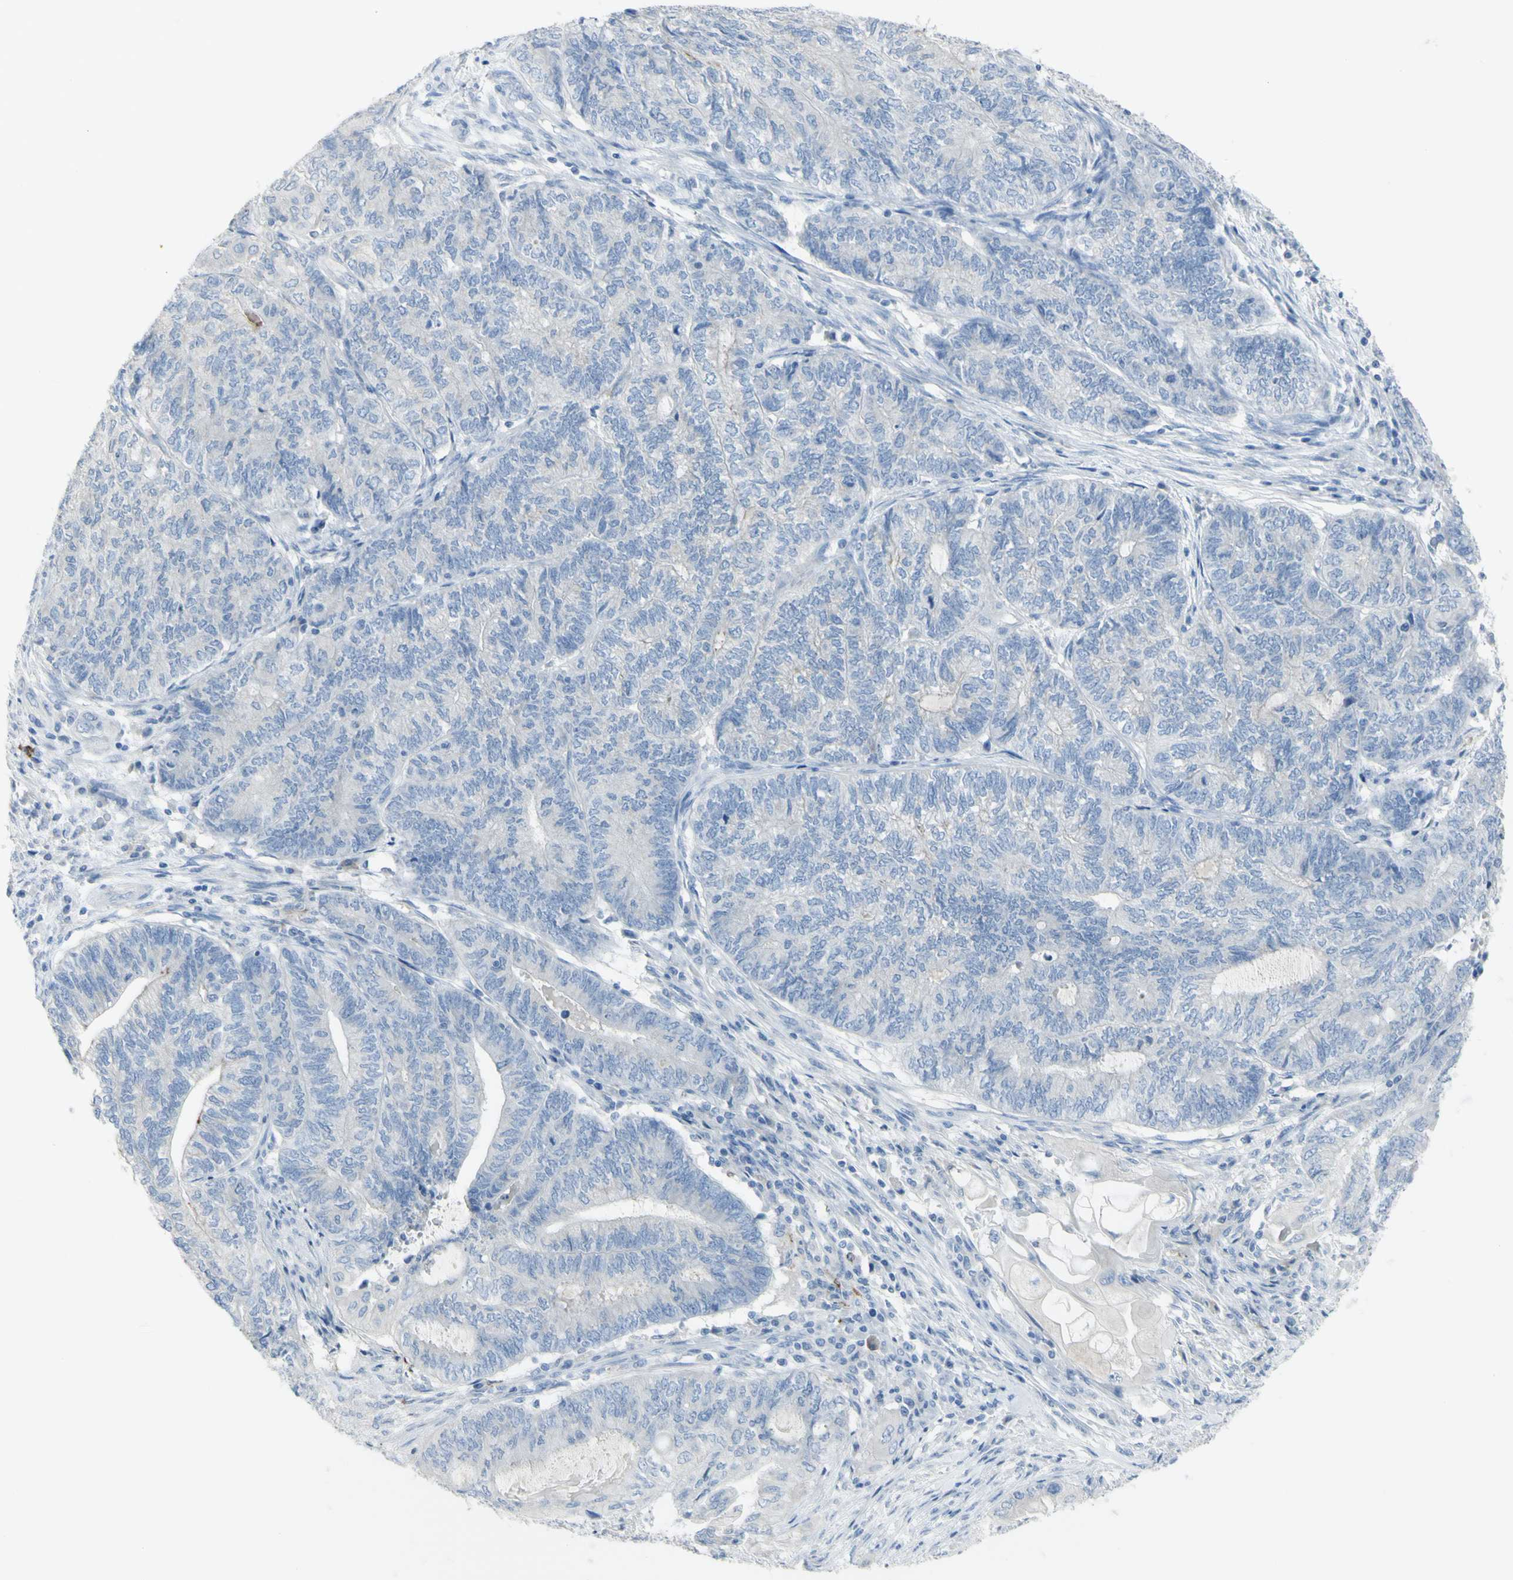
{"staining": {"intensity": "negative", "quantity": "none", "location": "none"}, "tissue": "endometrial cancer", "cell_type": "Tumor cells", "image_type": "cancer", "snomed": [{"axis": "morphology", "description": "Adenocarcinoma, NOS"}, {"axis": "topography", "description": "Uterus"}, {"axis": "topography", "description": "Endometrium"}], "caption": "Immunohistochemistry photomicrograph of endometrial adenocarcinoma stained for a protein (brown), which reveals no expression in tumor cells. The staining is performed using DAB brown chromogen with nuclei counter-stained in using hematoxylin.", "gene": "CD207", "patient": {"sex": "female", "age": 70}}